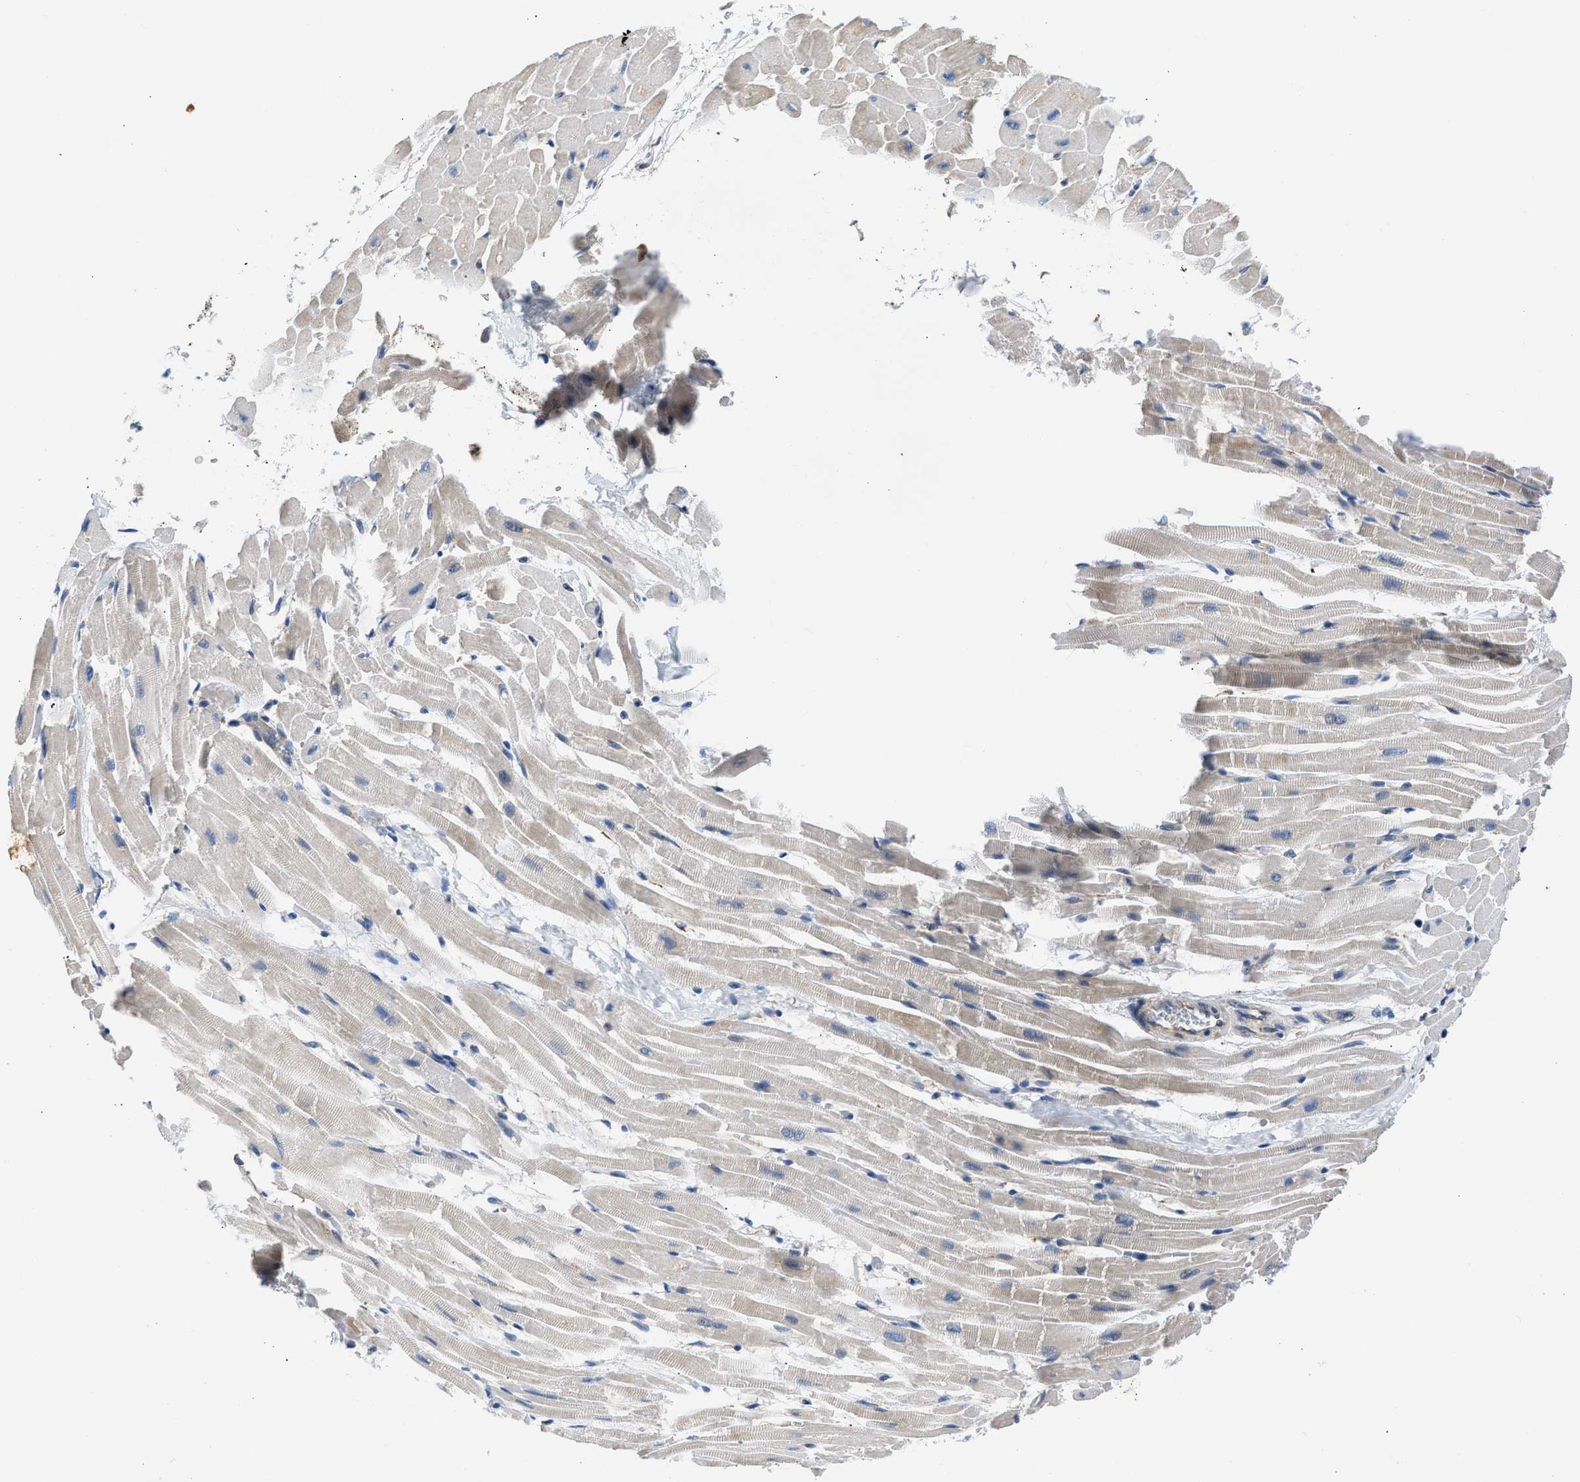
{"staining": {"intensity": "weak", "quantity": "25%-75%", "location": "cytoplasmic/membranous"}, "tissue": "heart muscle", "cell_type": "Cardiomyocytes", "image_type": "normal", "snomed": [{"axis": "morphology", "description": "Normal tissue, NOS"}, {"axis": "topography", "description": "Heart"}], "caption": "Protein analysis of unremarkable heart muscle displays weak cytoplasmic/membranous expression in about 25%-75% of cardiomyocytes. The protein is stained brown, and the nuclei are stained in blue (DAB IHC with brightfield microscopy, high magnification).", "gene": "CAMKK2", "patient": {"sex": "male", "age": 45}}